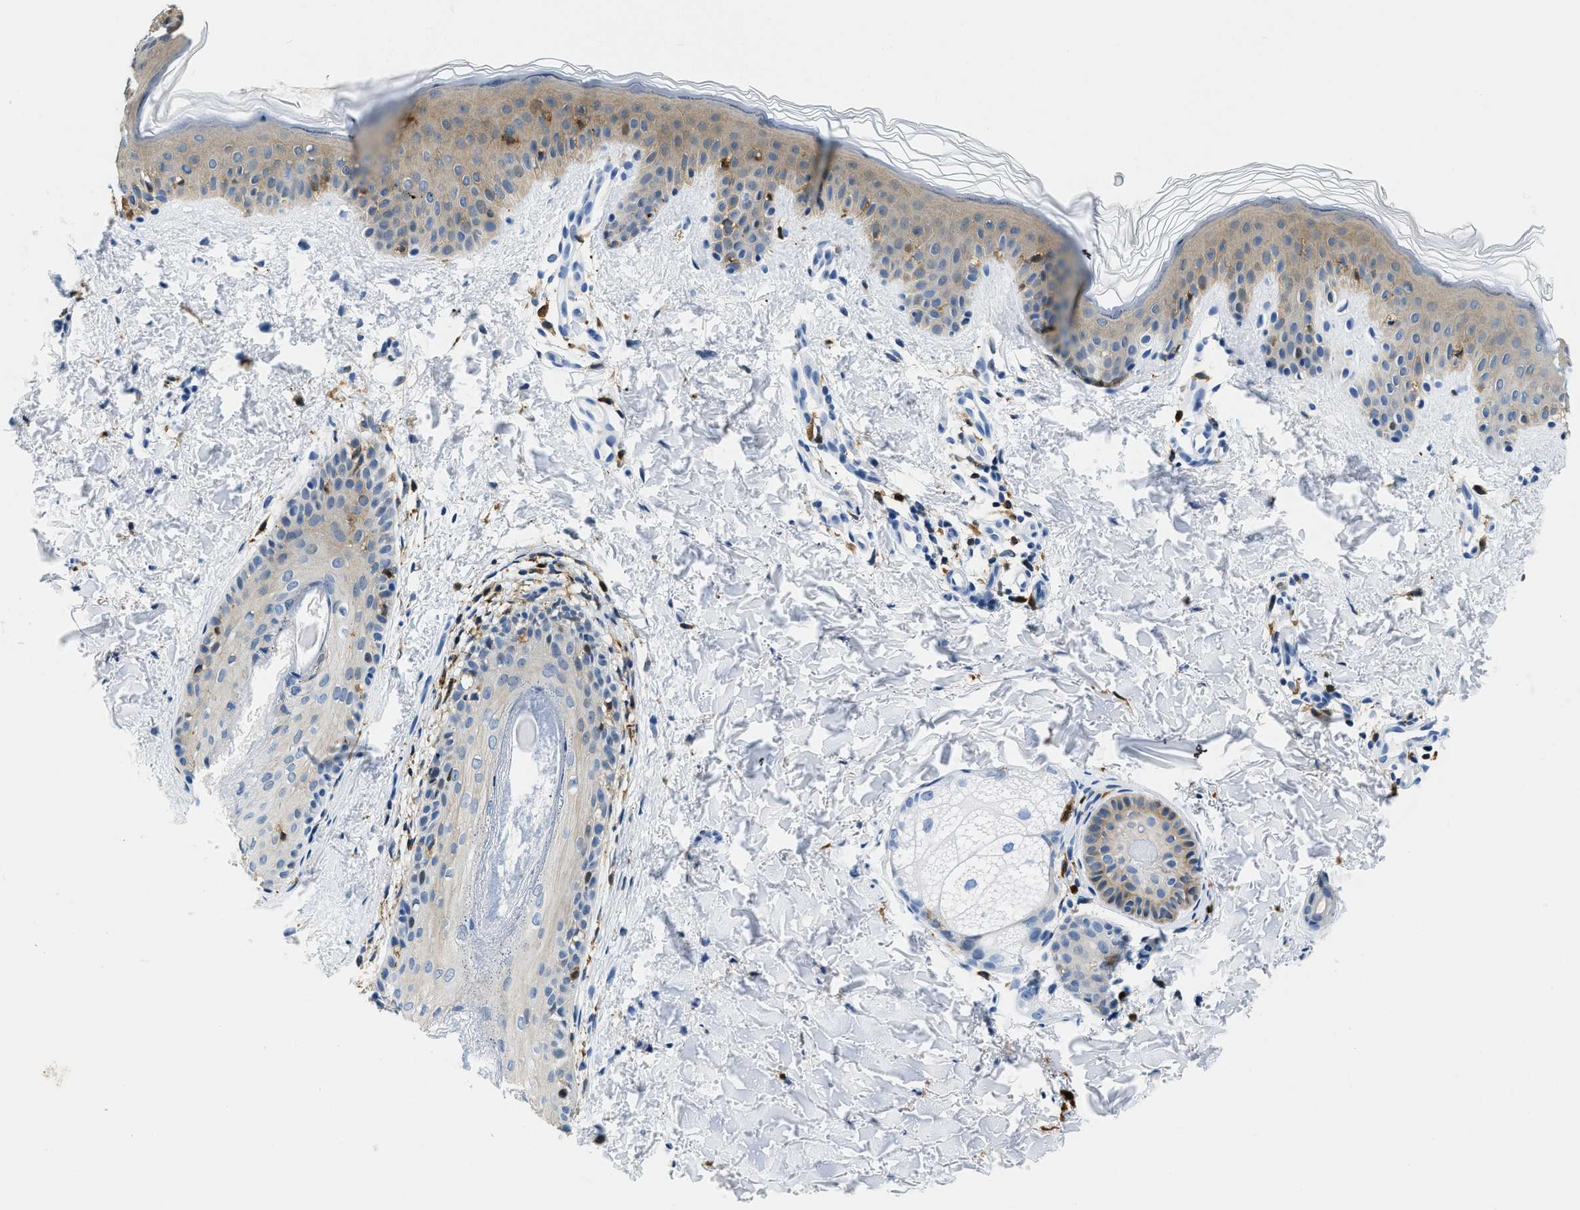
{"staining": {"intensity": "negative", "quantity": "none", "location": "none"}, "tissue": "skin", "cell_type": "Fibroblasts", "image_type": "normal", "snomed": [{"axis": "morphology", "description": "Normal tissue, NOS"}, {"axis": "topography", "description": "Skin"}], "caption": "Skin was stained to show a protein in brown. There is no significant staining in fibroblasts. (DAB (3,3'-diaminobenzidine) immunohistochemistry (IHC) visualized using brightfield microscopy, high magnification).", "gene": "CAPG", "patient": {"sex": "male", "age": 40}}